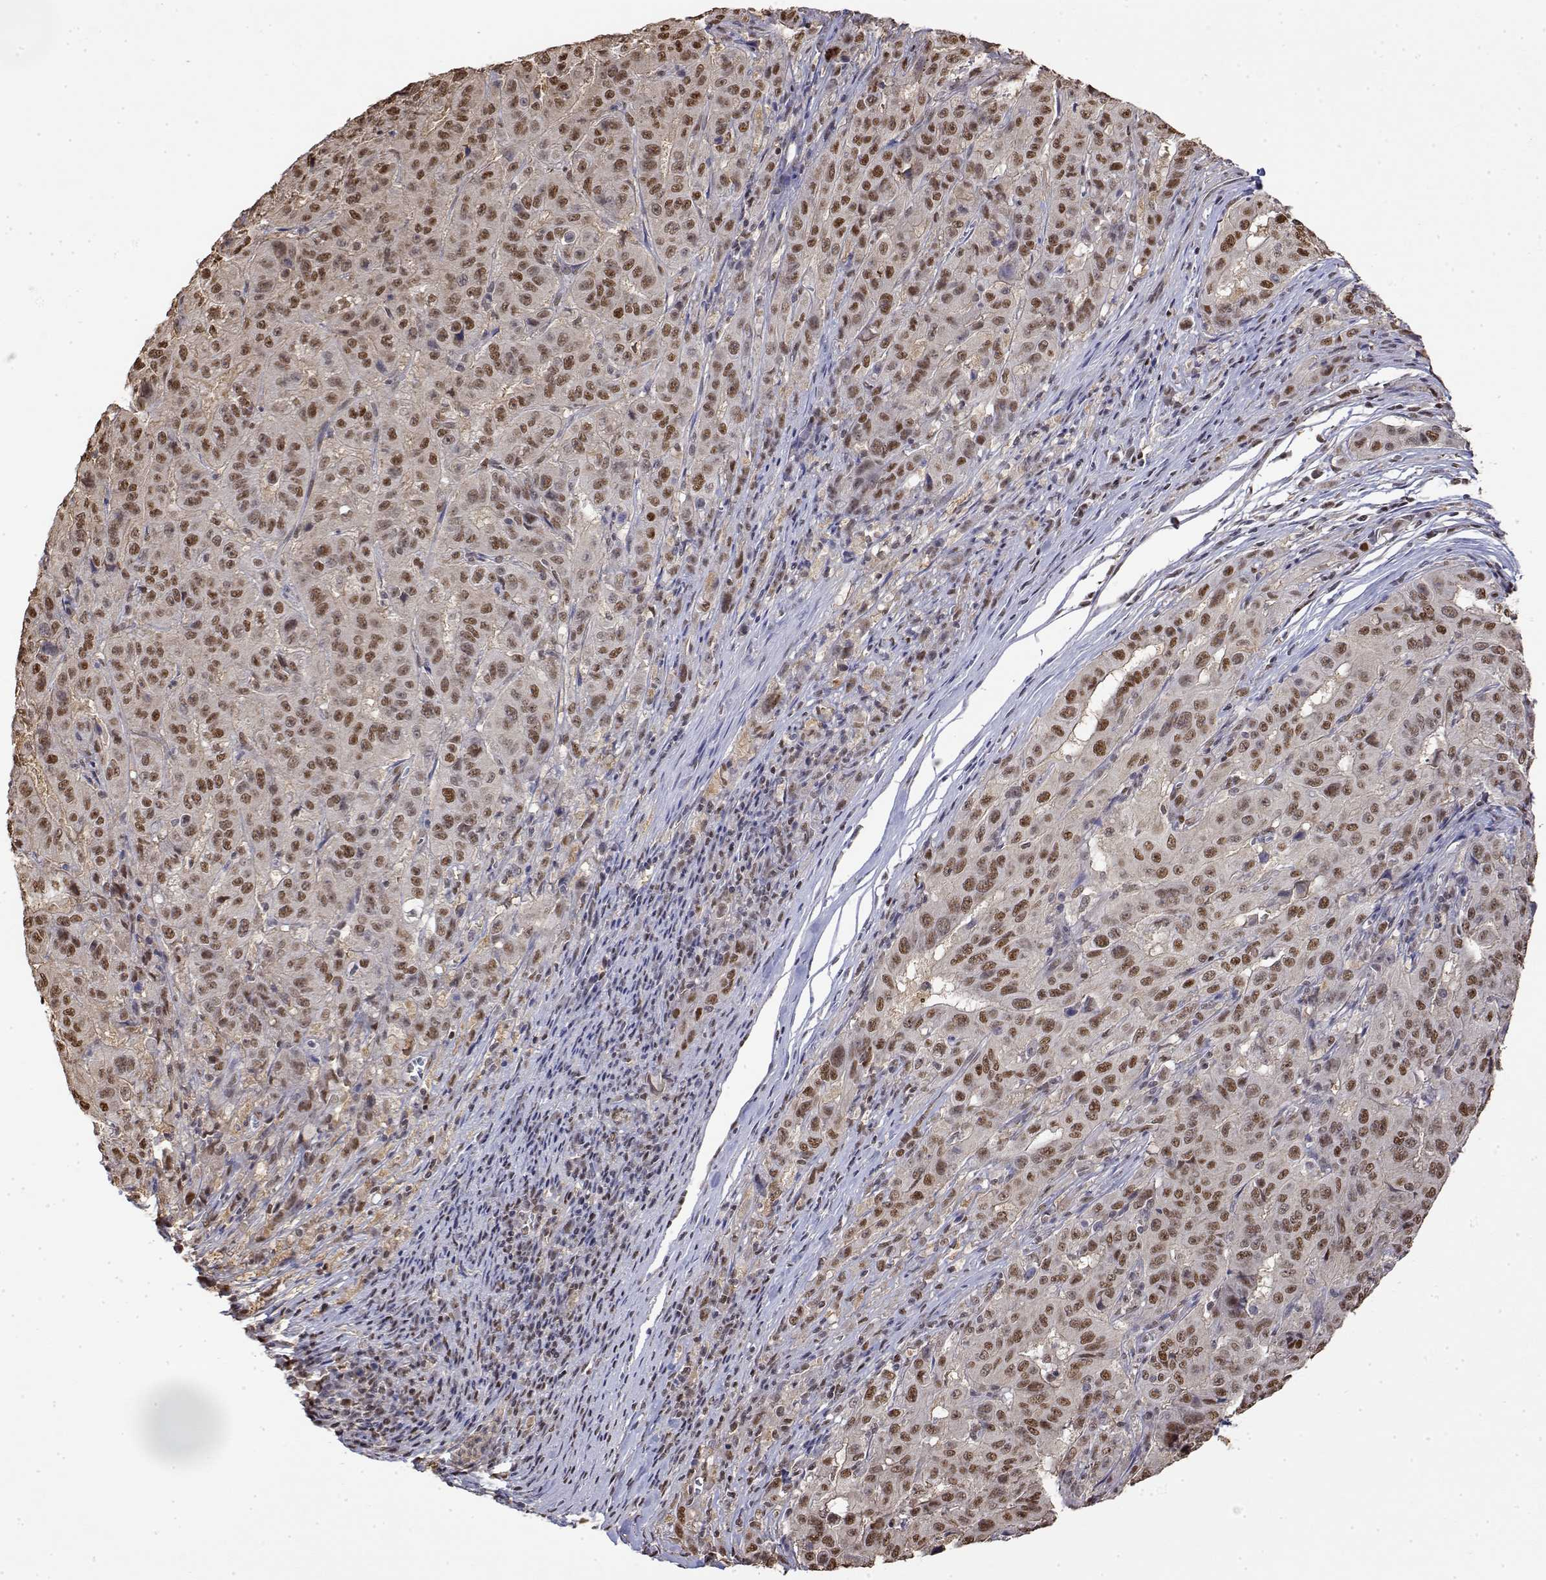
{"staining": {"intensity": "moderate", "quantity": ">75%", "location": "nuclear"}, "tissue": "pancreatic cancer", "cell_type": "Tumor cells", "image_type": "cancer", "snomed": [{"axis": "morphology", "description": "Adenocarcinoma, NOS"}, {"axis": "topography", "description": "Pancreas"}], "caption": "Protein expression analysis of human pancreatic cancer reveals moderate nuclear positivity in approximately >75% of tumor cells.", "gene": "TPI1", "patient": {"sex": "male", "age": 63}}